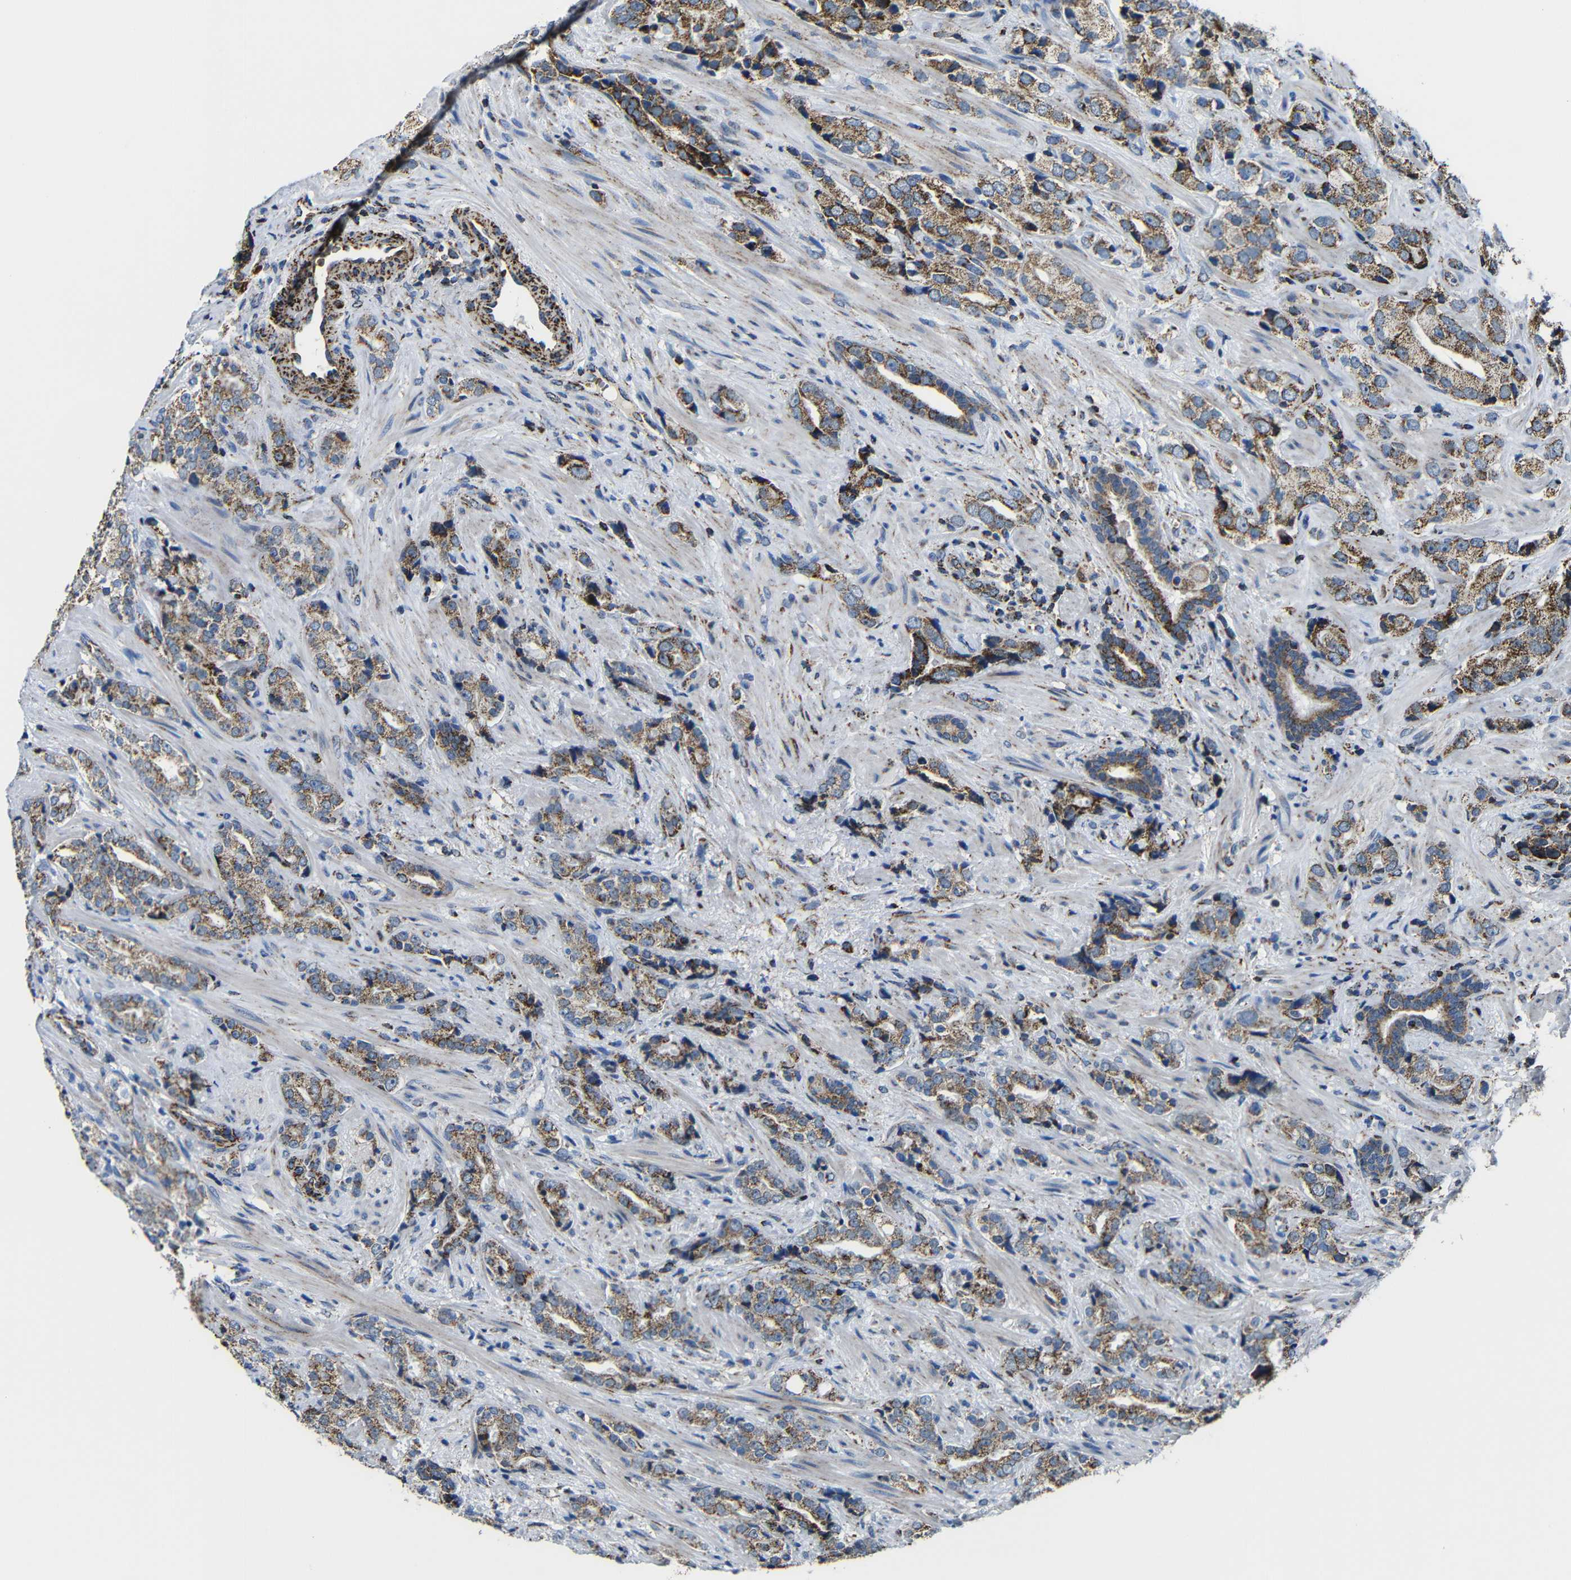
{"staining": {"intensity": "moderate", "quantity": "25%-75%", "location": "cytoplasmic/membranous"}, "tissue": "prostate cancer", "cell_type": "Tumor cells", "image_type": "cancer", "snomed": [{"axis": "morphology", "description": "Adenocarcinoma, High grade"}, {"axis": "topography", "description": "Prostate"}], "caption": "Prostate adenocarcinoma (high-grade) stained for a protein (brown) exhibits moderate cytoplasmic/membranous positive expression in approximately 25%-75% of tumor cells.", "gene": "CA5B", "patient": {"sex": "male", "age": 71}}